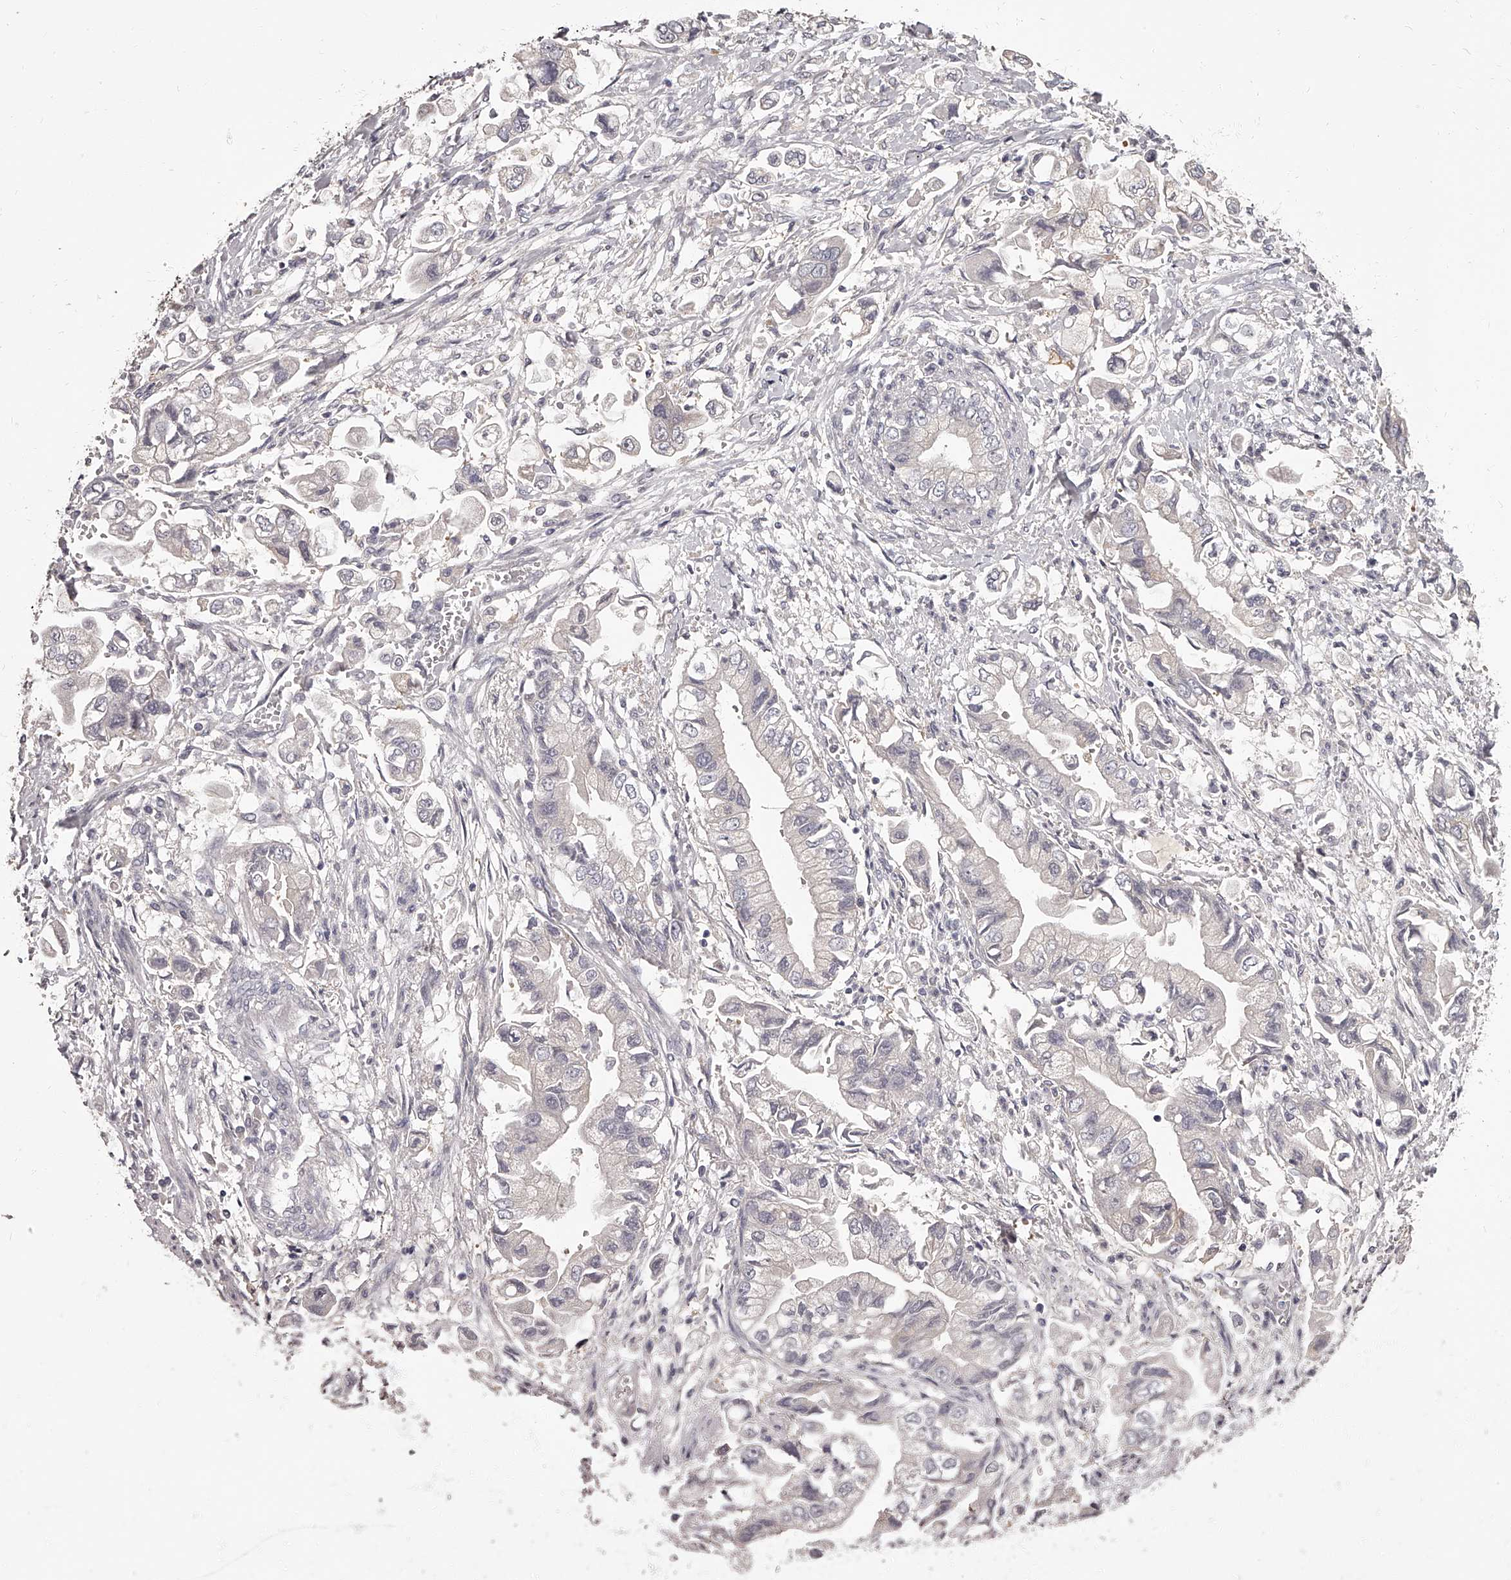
{"staining": {"intensity": "negative", "quantity": "none", "location": "none"}, "tissue": "stomach cancer", "cell_type": "Tumor cells", "image_type": "cancer", "snomed": [{"axis": "morphology", "description": "Adenocarcinoma, NOS"}, {"axis": "topography", "description": "Stomach"}], "caption": "An image of human adenocarcinoma (stomach) is negative for staining in tumor cells.", "gene": "APEH", "patient": {"sex": "male", "age": 62}}